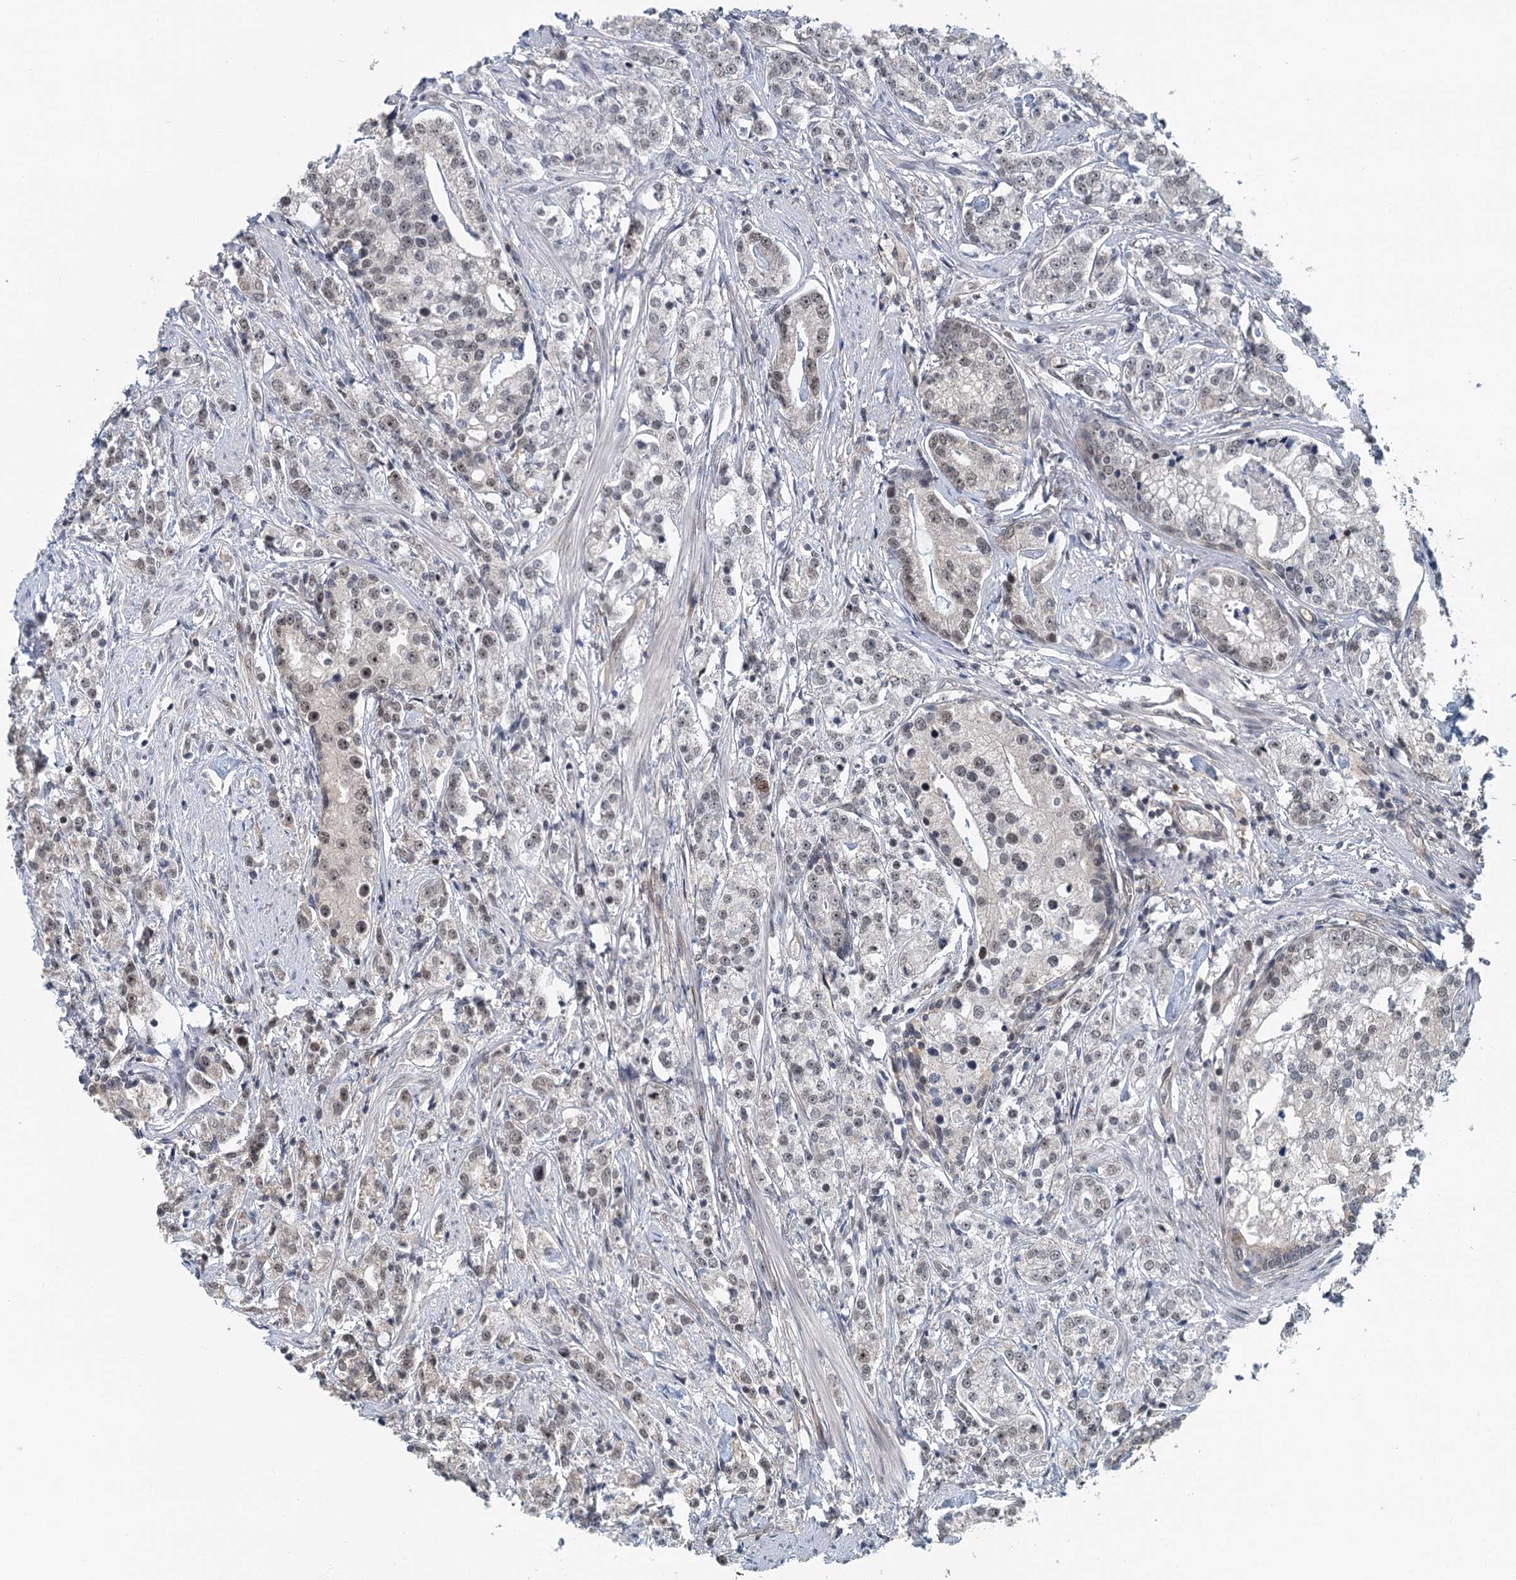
{"staining": {"intensity": "weak", "quantity": "25%-75%", "location": "nuclear"}, "tissue": "prostate cancer", "cell_type": "Tumor cells", "image_type": "cancer", "snomed": [{"axis": "morphology", "description": "Adenocarcinoma, High grade"}, {"axis": "topography", "description": "Prostate"}], "caption": "Weak nuclear positivity for a protein is identified in approximately 25%-75% of tumor cells of prostate cancer using immunohistochemistry.", "gene": "TAS2R42", "patient": {"sex": "male", "age": 69}}